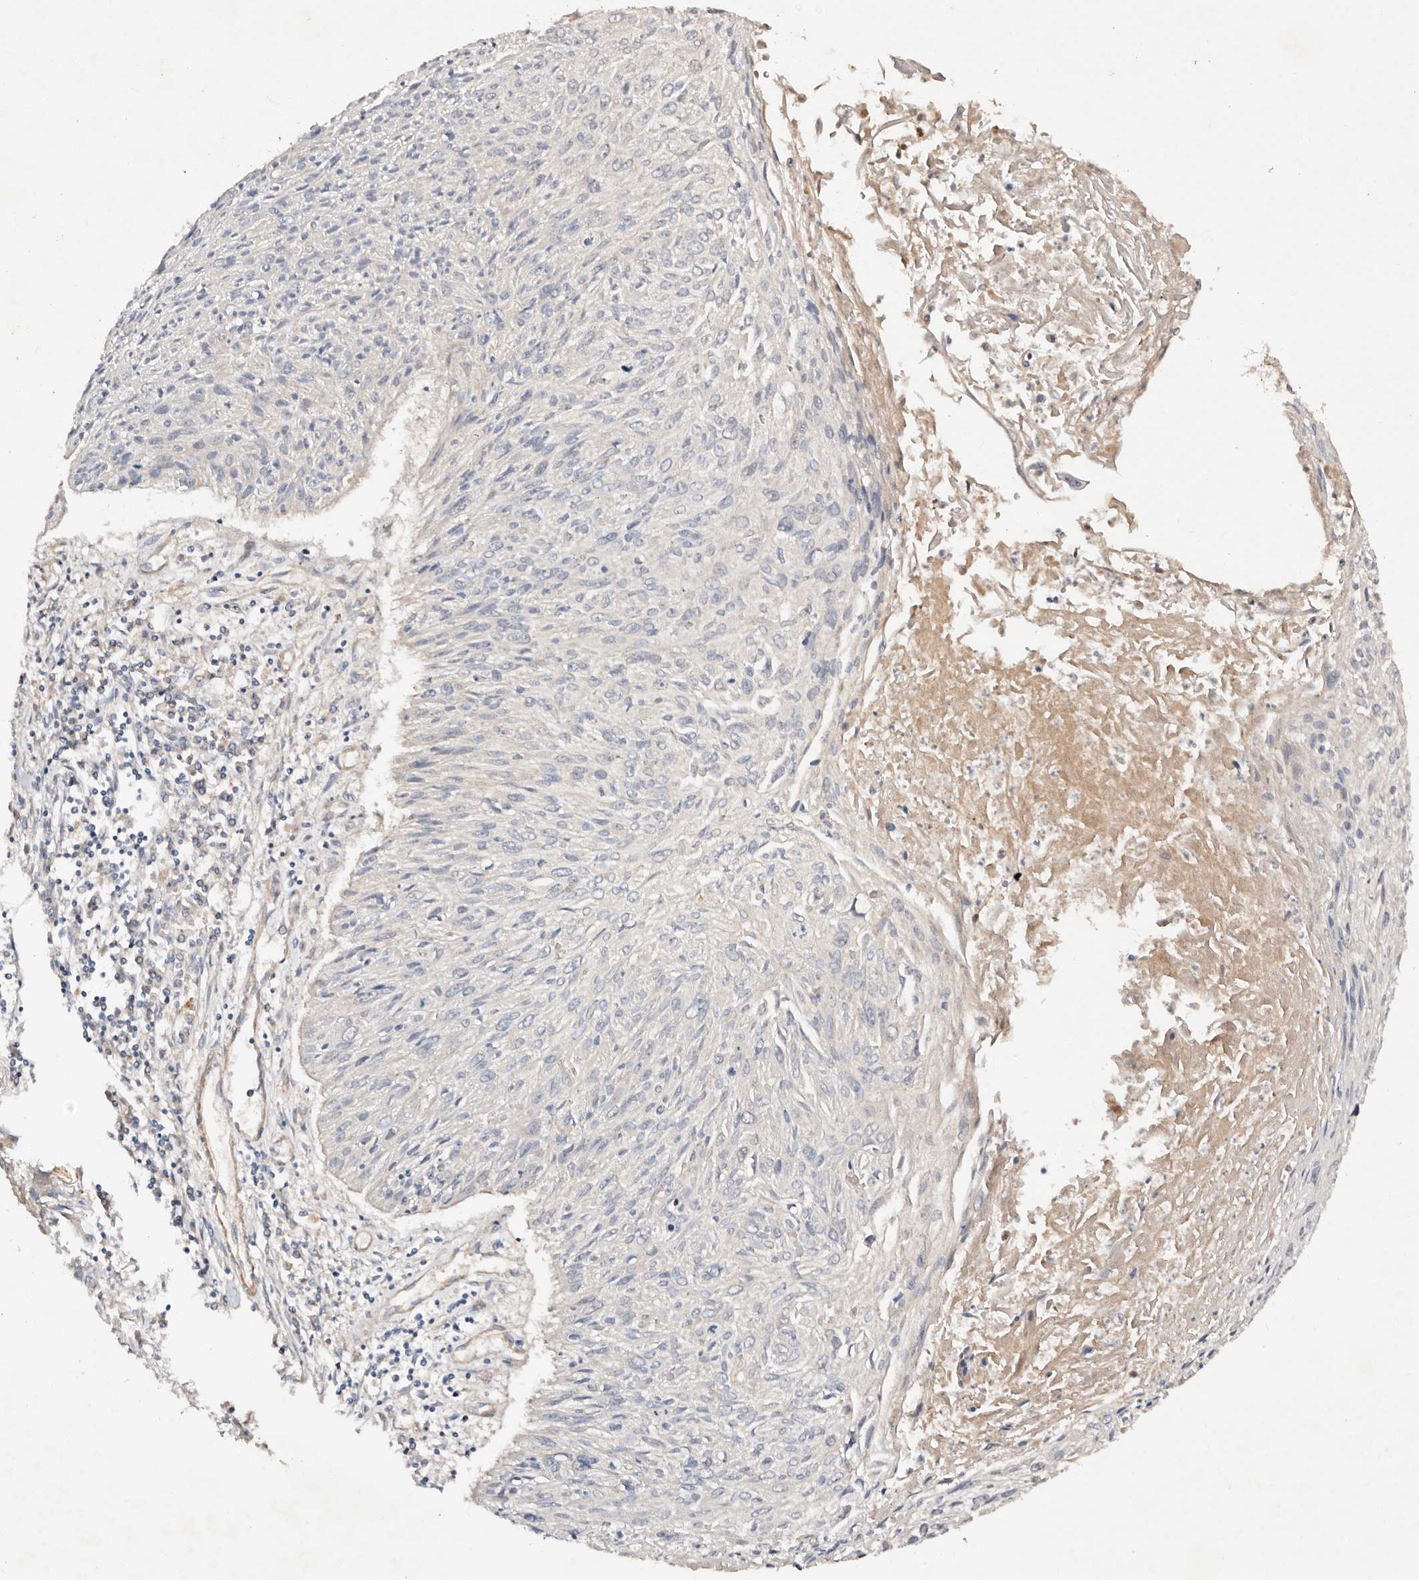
{"staining": {"intensity": "negative", "quantity": "none", "location": "none"}, "tissue": "cervical cancer", "cell_type": "Tumor cells", "image_type": "cancer", "snomed": [{"axis": "morphology", "description": "Squamous cell carcinoma, NOS"}, {"axis": "topography", "description": "Cervix"}], "caption": "Tumor cells are negative for brown protein staining in squamous cell carcinoma (cervical).", "gene": "DENND11", "patient": {"sex": "female", "age": 51}}